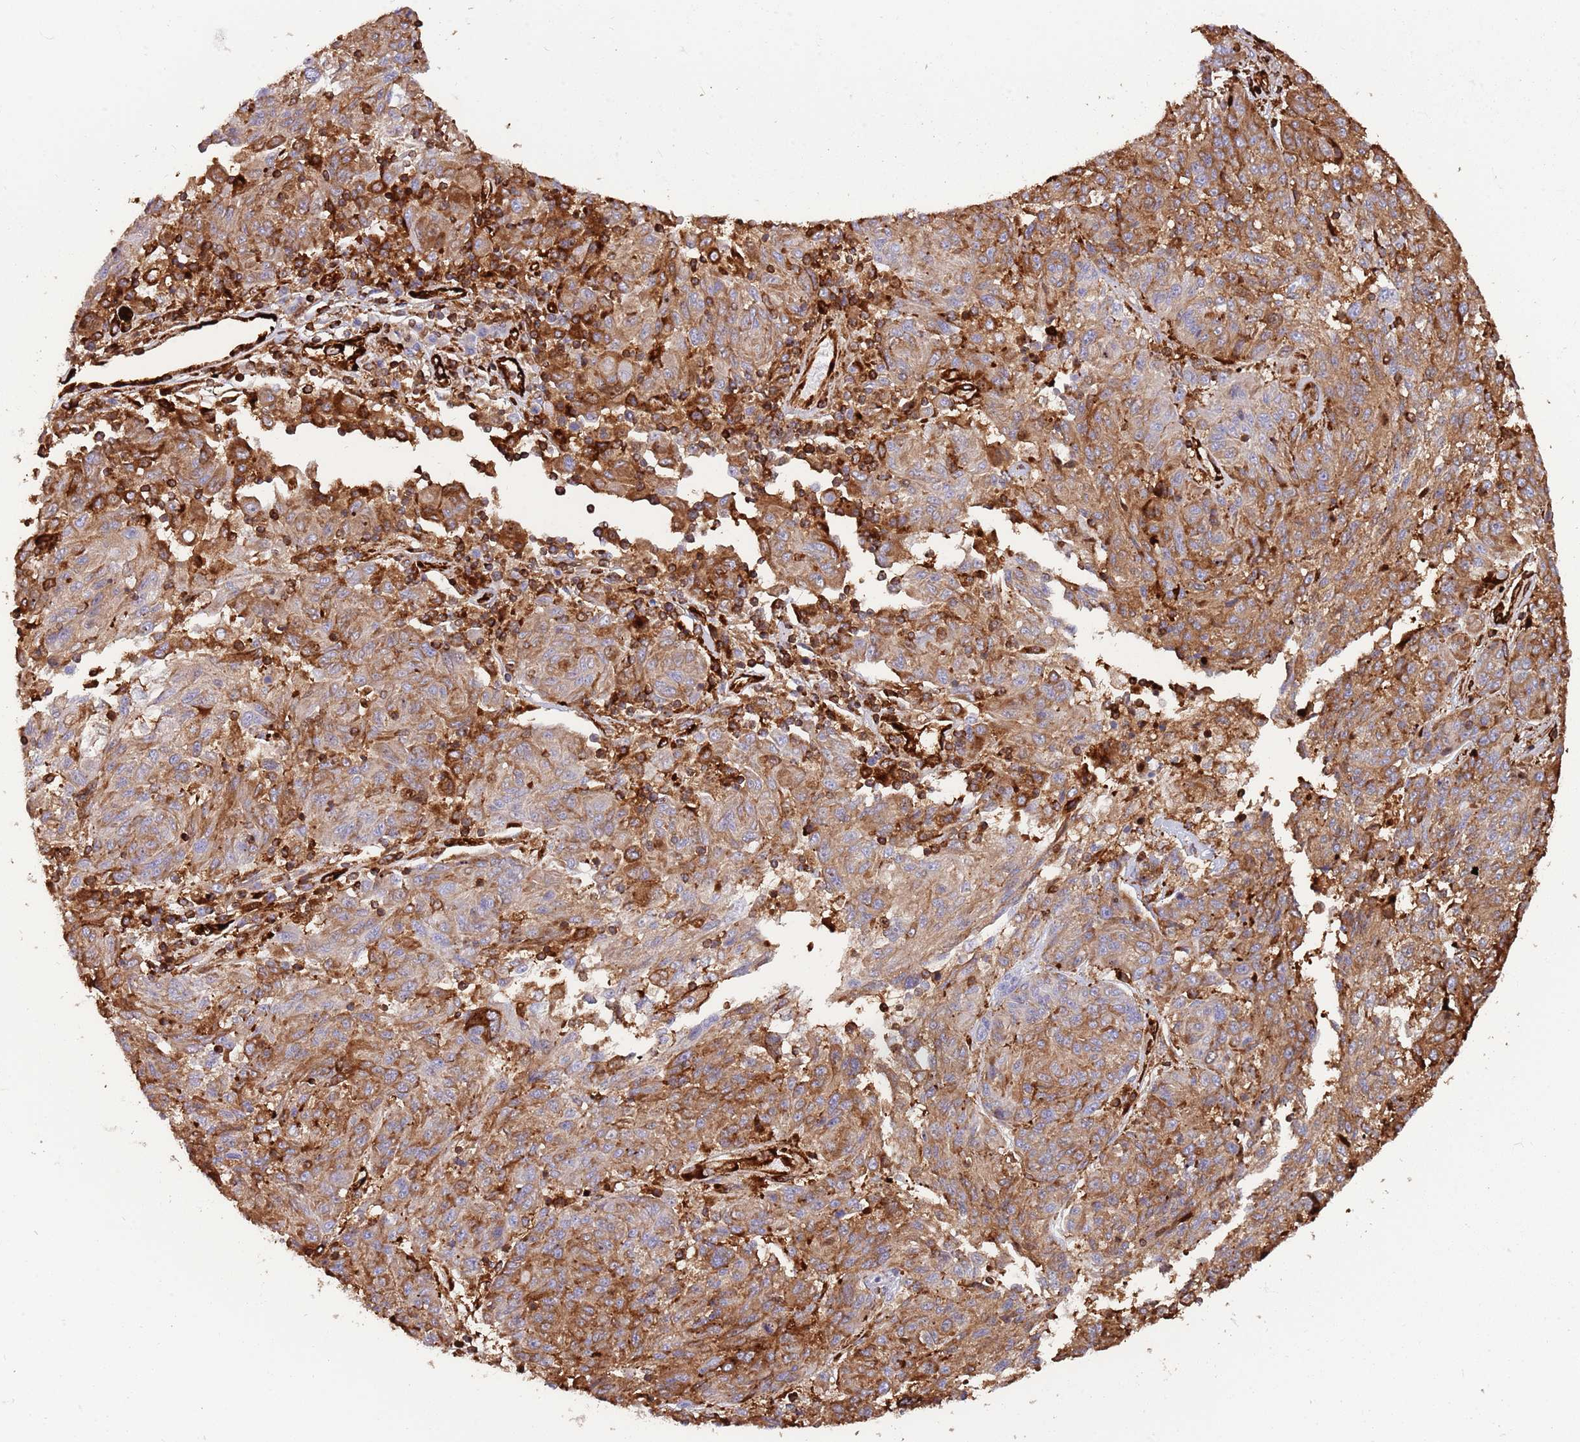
{"staining": {"intensity": "moderate", "quantity": ">75%", "location": "cytoplasmic/membranous"}, "tissue": "melanoma", "cell_type": "Tumor cells", "image_type": "cancer", "snomed": [{"axis": "morphology", "description": "Malignant melanoma, NOS"}, {"axis": "topography", "description": "Skin"}], "caption": "Melanoma stained with DAB IHC displays medium levels of moderate cytoplasmic/membranous expression in approximately >75% of tumor cells.", "gene": "KBTBD7", "patient": {"sex": "male", "age": 53}}